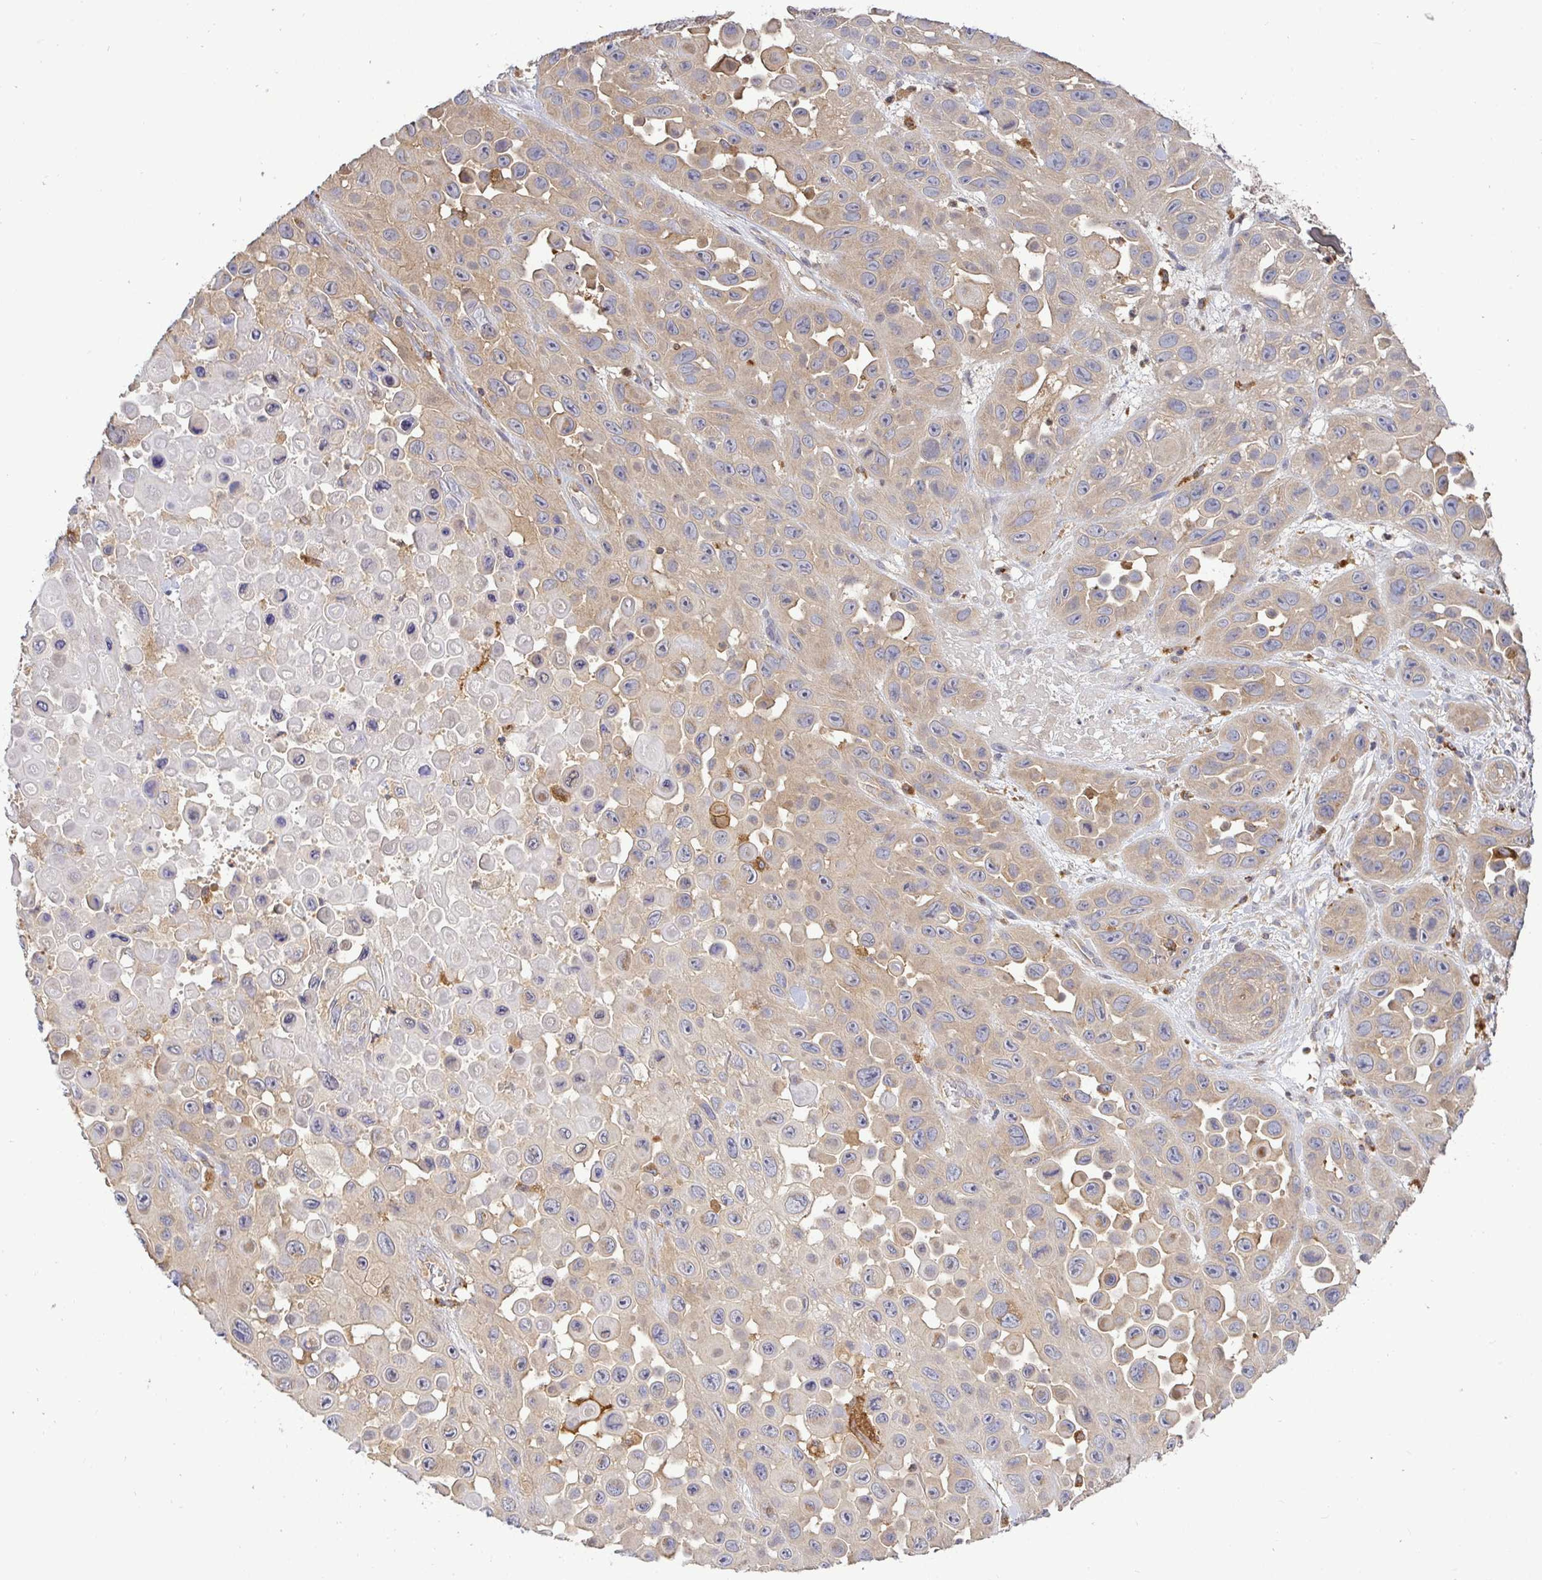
{"staining": {"intensity": "weak", "quantity": "25%-75%", "location": "cytoplasmic/membranous"}, "tissue": "skin cancer", "cell_type": "Tumor cells", "image_type": "cancer", "snomed": [{"axis": "morphology", "description": "Squamous cell carcinoma, NOS"}, {"axis": "topography", "description": "Skin"}], "caption": "A high-resolution photomicrograph shows IHC staining of skin squamous cell carcinoma, which displays weak cytoplasmic/membranous positivity in approximately 25%-75% of tumor cells. Using DAB (3,3'-diaminobenzidine) (brown) and hematoxylin (blue) stains, captured at high magnification using brightfield microscopy.", "gene": "ATP6V1F", "patient": {"sex": "male", "age": 81}}